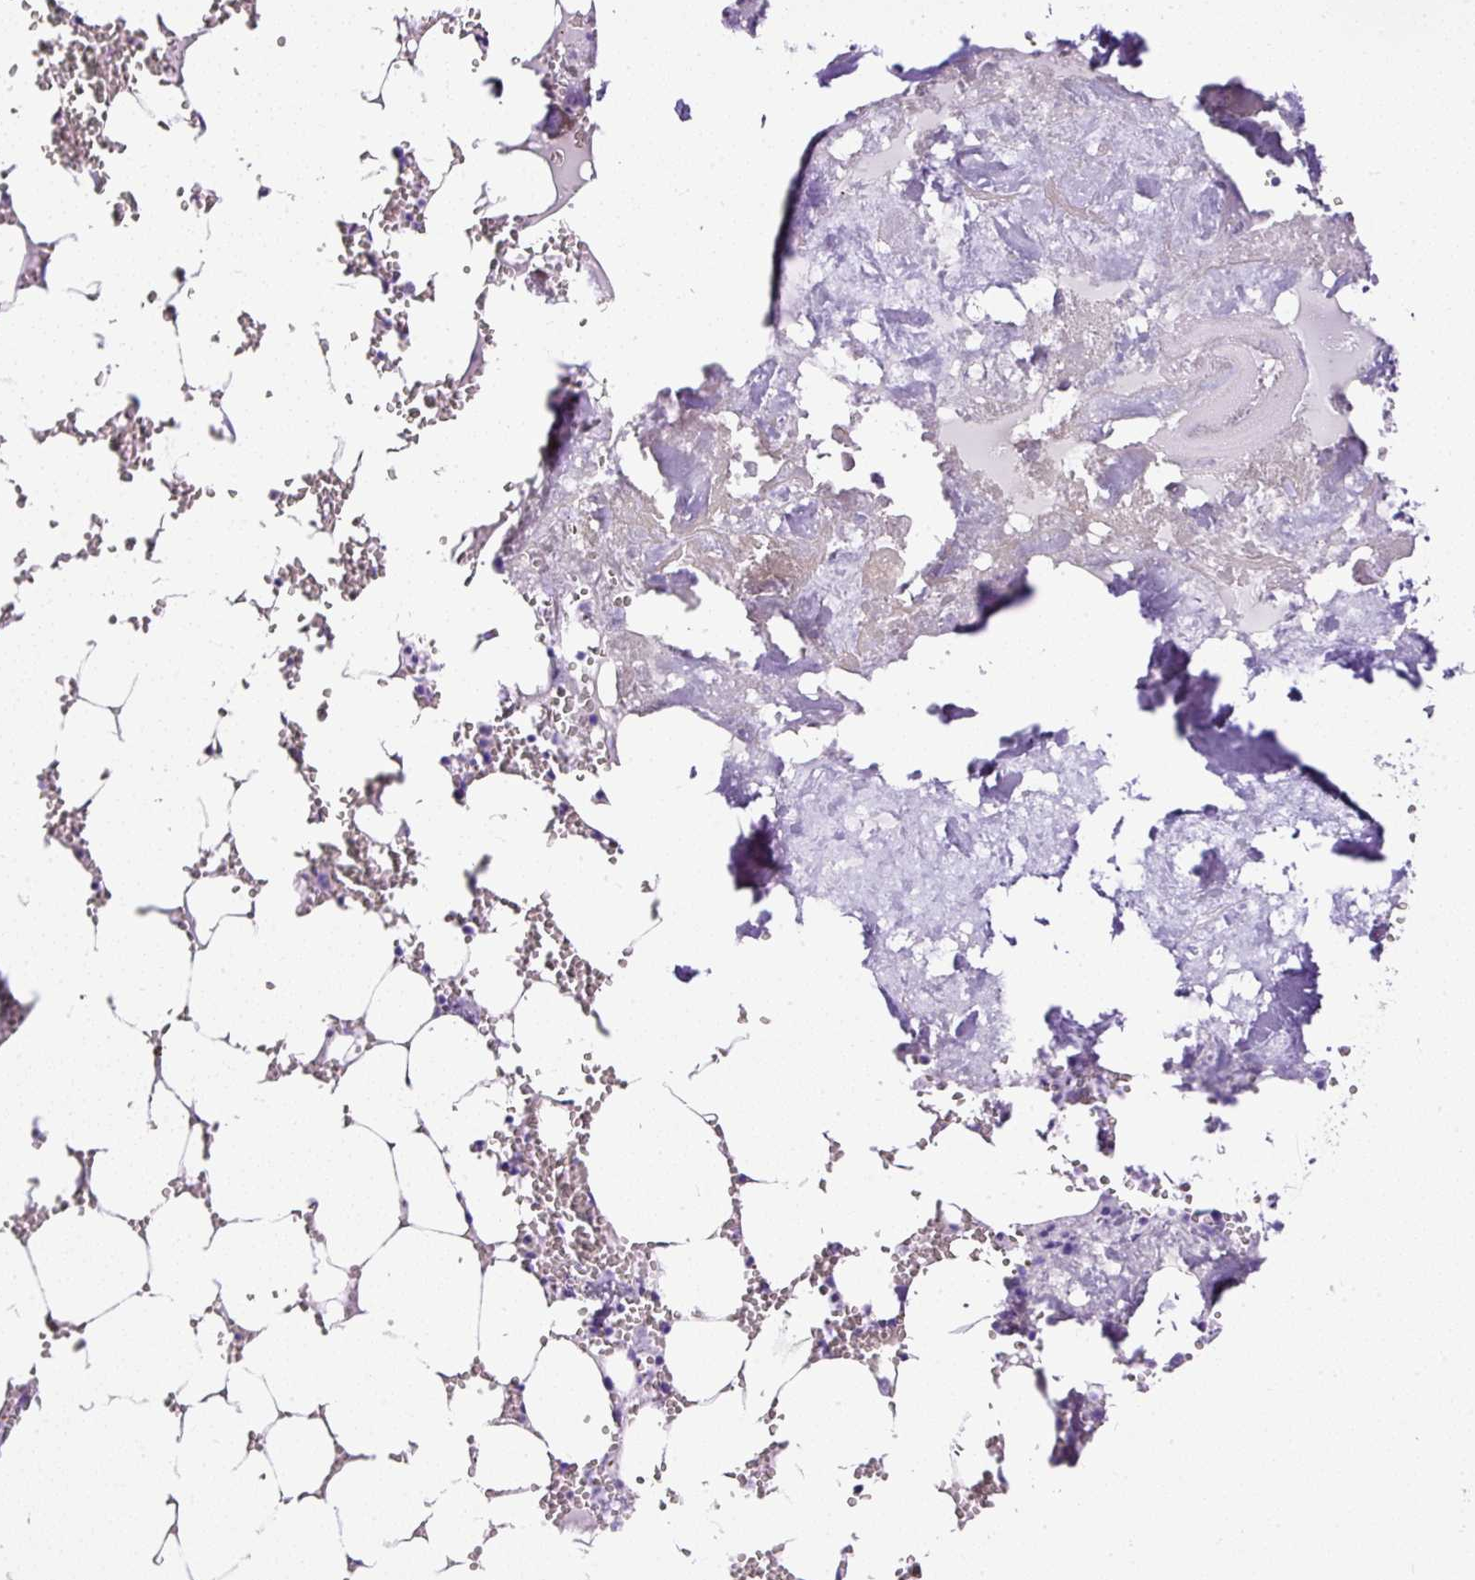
{"staining": {"intensity": "negative", "quantity": "none", "location": "none"}, "tissue": "bone marrow", "cell_type": "Hematopoietic cells", "image_type": "normal", "snomed": [{"axis": "morphology", "description": "Normal tissue, NOS"}, {"axis": "topography", "description": "Bone marrow"}], "caption": "Image shows no protein expression in hematopoietic cells of normal bone marrow. (Immunohistochemistry, brightfield microscopy, high magnification).", "gene": "NTS", "patient": {"sex": "male", "age": 54}}